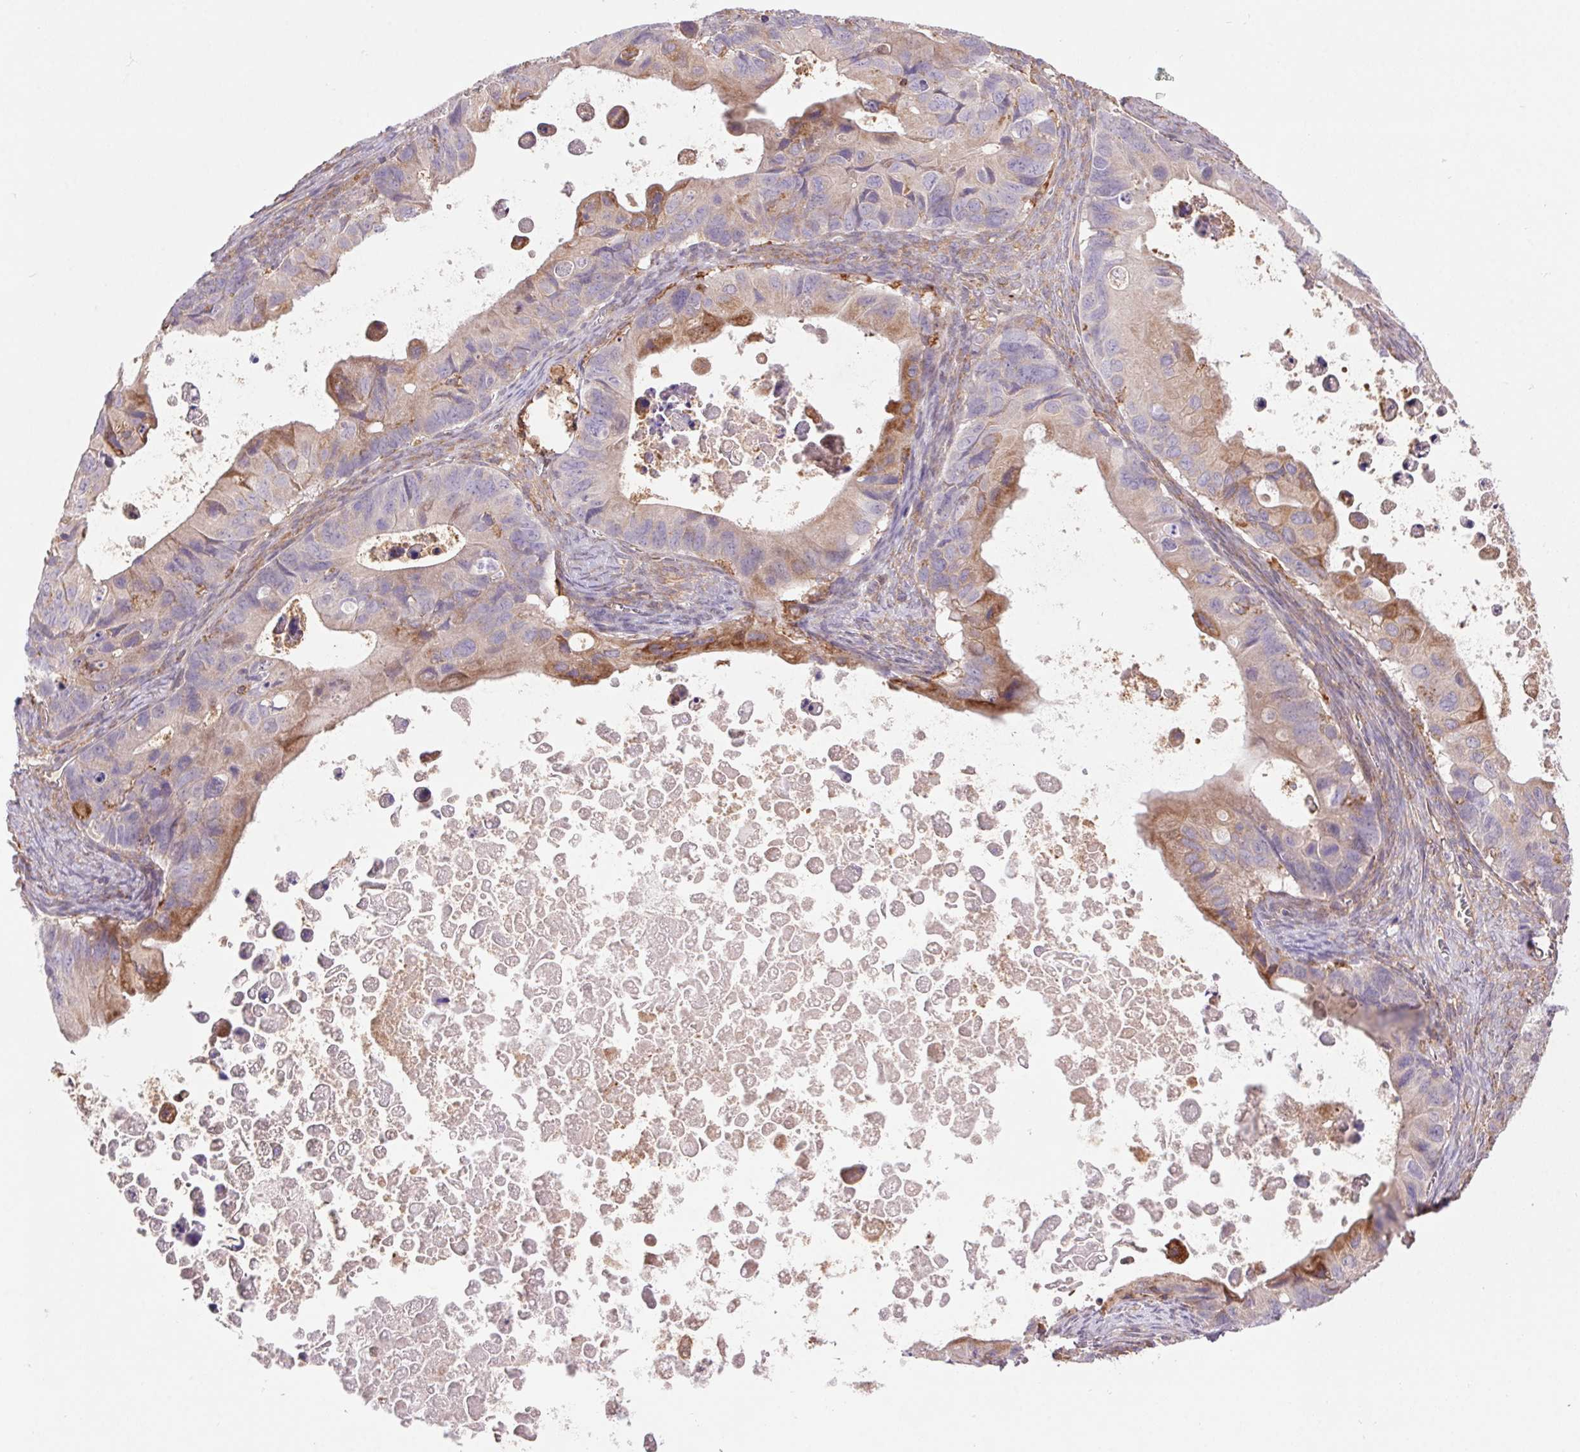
{"staining": {"intensity": "moderate", "quantity": "<25%", "location": "cytoplasmic/membranous"}, "tissue": "ovarian cancer", "cell_type": "Tumor cells", "image_type": "cancer", "snomed": [{"axis": "morphology", "description": "Cystadenocarcinoma, mucinous, NOS"}, {"axis": "topography", "description": "Ovary"}], "caption": "Protein positivity by immunohistochemistry displays moderate cytoplasmic/membranous expression in about <25% of tumor cells in mucinous cystadenocarcinoma (ovarian).", "gene": "KLHL20", "patient": {"sex": "female", "age": 64}}